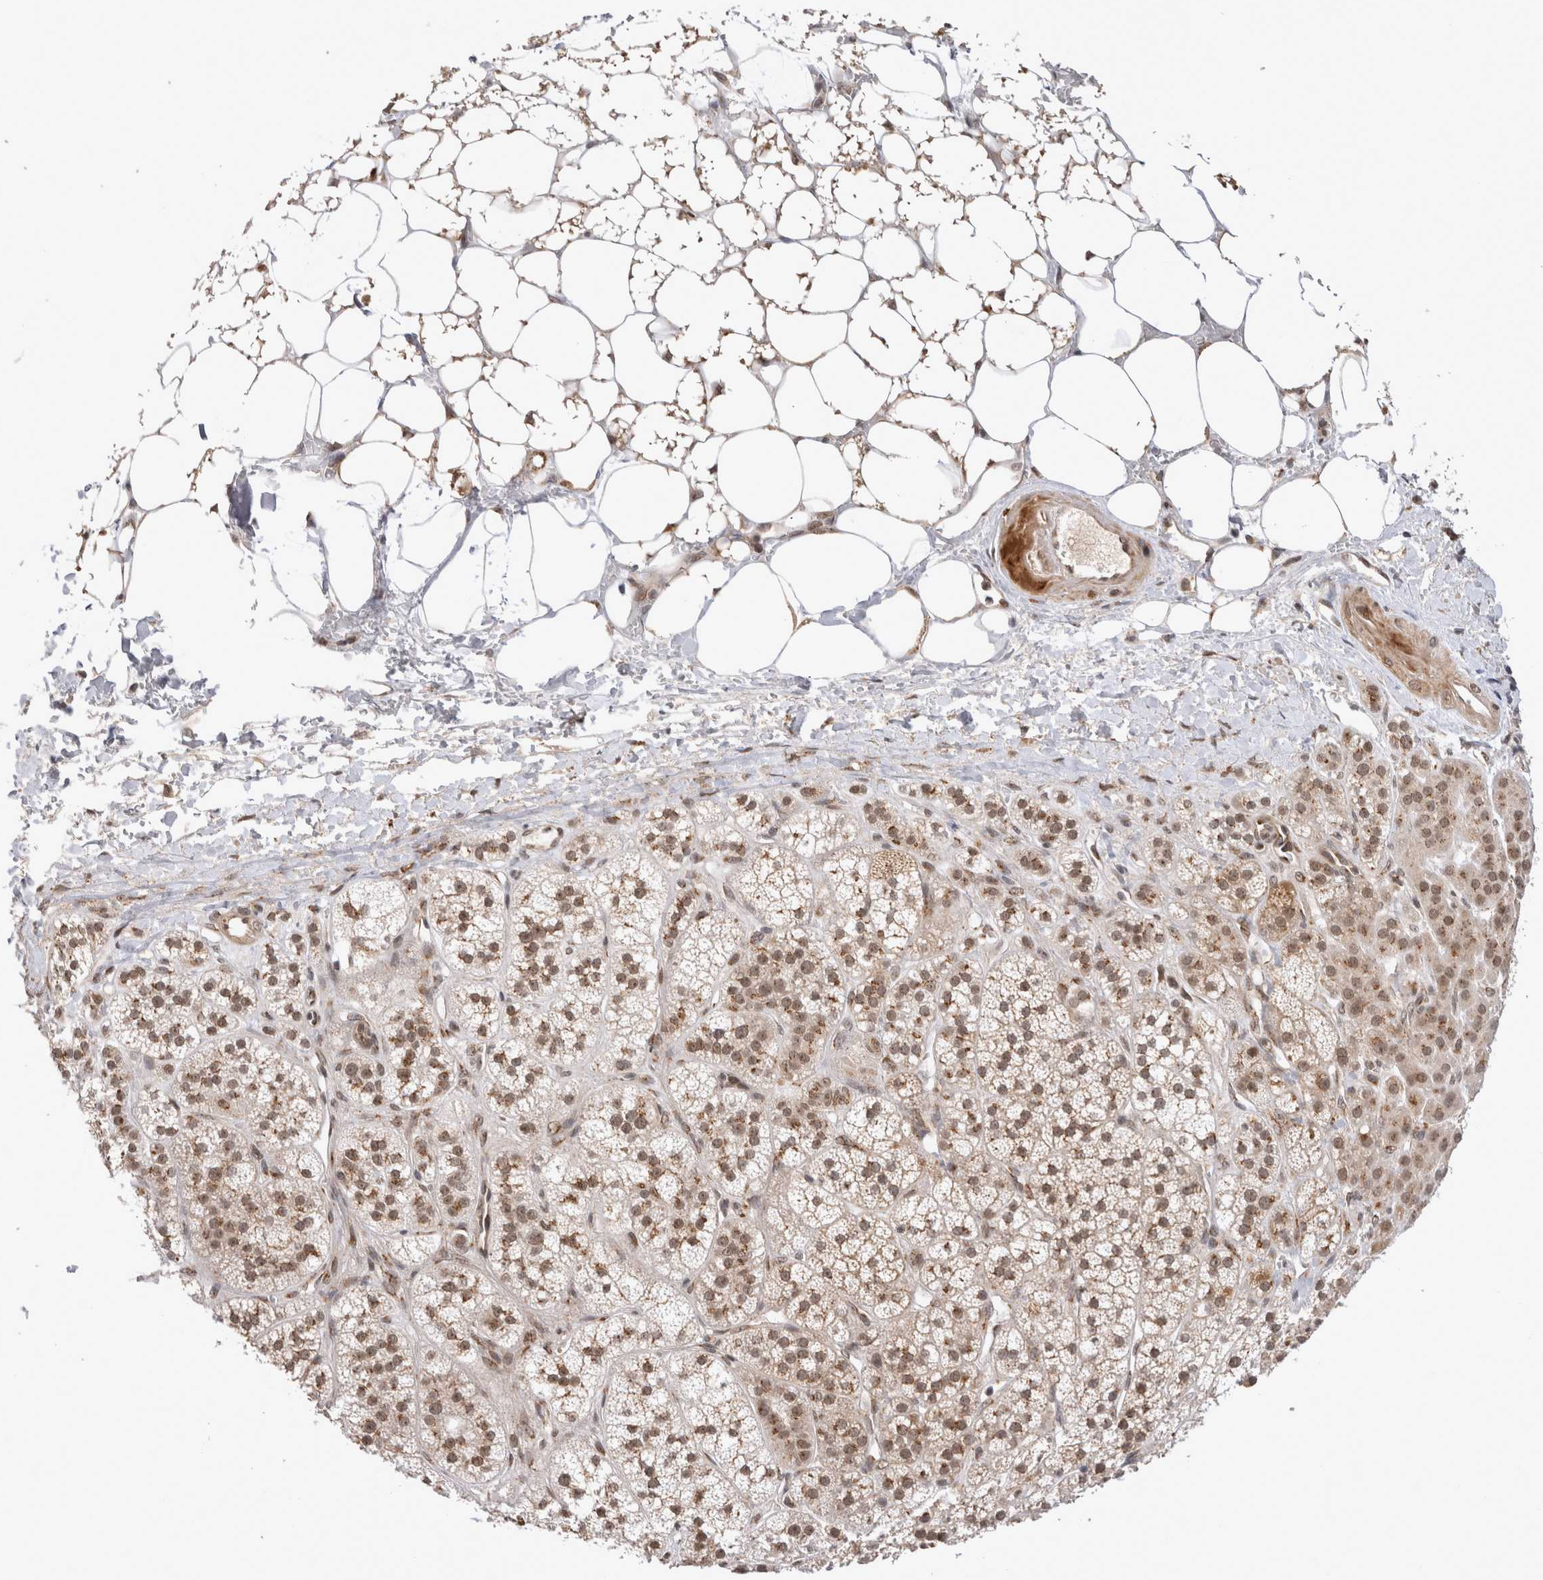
{"staining": {"intensity": "moderate", "quantity": ">75%", "location": "nuclear"}, "tissue": "adrenal gland", "cell_type": "Glandular cells", "image_type": "normal", "snomed": [{"axis": "morphology", "description": "Normal tissue, NOS"}, {"axis": "topography", "description": "Adrenal gland"}], "caption": "This micrograph shows unremarkable adrenal gland stained with IHC to label a protein in brown. The nuclear of glandular cells show moderate positivity for the protein. Nuclei are counter-stained blue.", "gene": "TMEM65", "patient": {"sex": "male", "age": 56}}